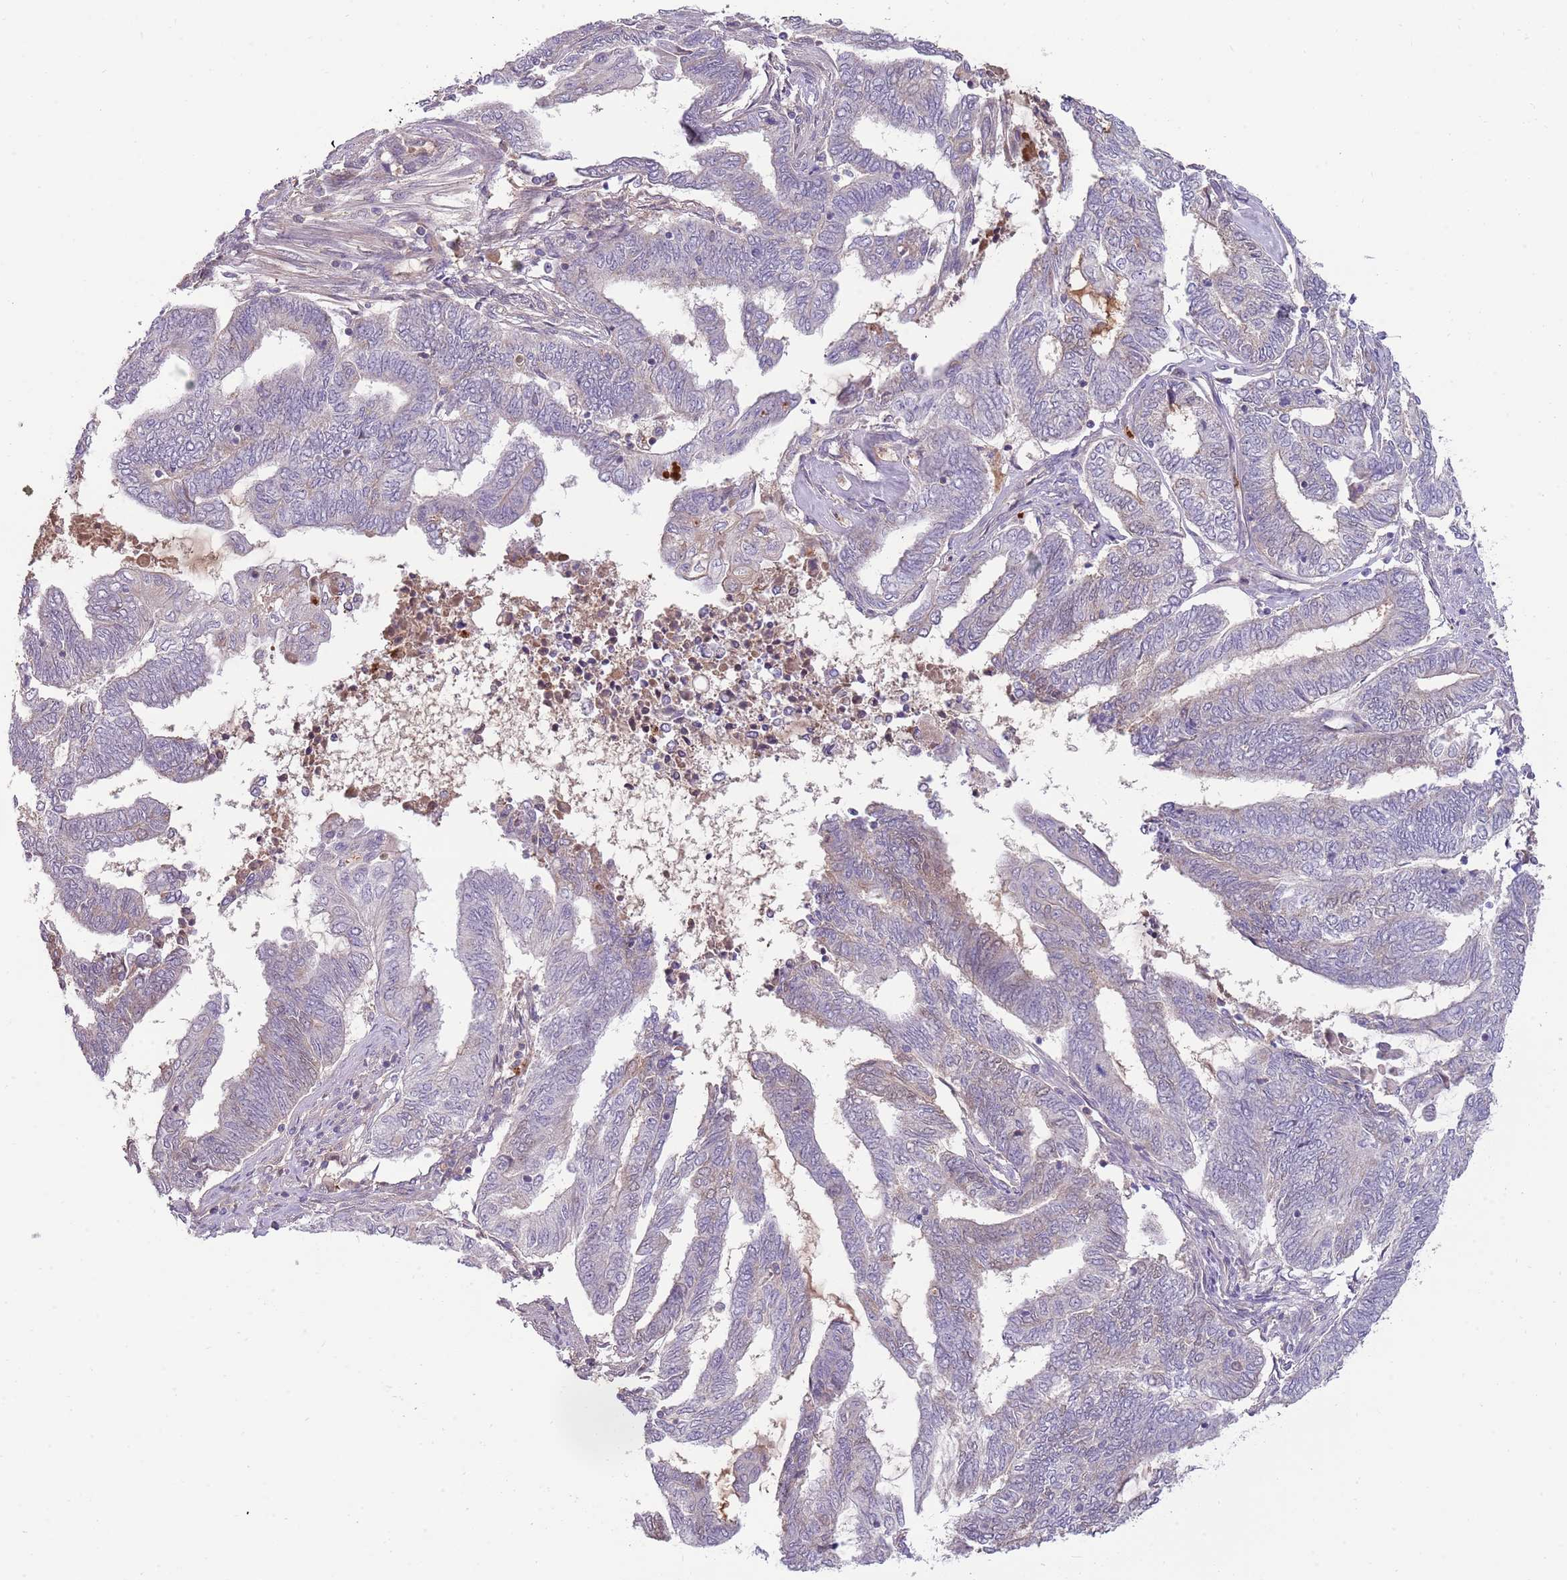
{"staining": {"intensity": "negative", "quantity": "none", "location": "none"}, "tissue": "endometrial cancer", "cell_type": "Tumor cells", "image_type": "cancer", "snomed": [{"axis": "morphology", "description": "Adenocarcinoma, NOS"}, {"axis": "topography", "description": "Uterus"}, {"axis": "topography", "description": "Endometrium"}], "caption": "An immunohistochemistry (IHC) photomicrograph of adenocarcinoma (endometrial) is shown. There is no staining in tumor cells of adenocarcinoma (endometrial).", "gene": "NBPF6", "patient": {"sex": "female", "age": 70}}